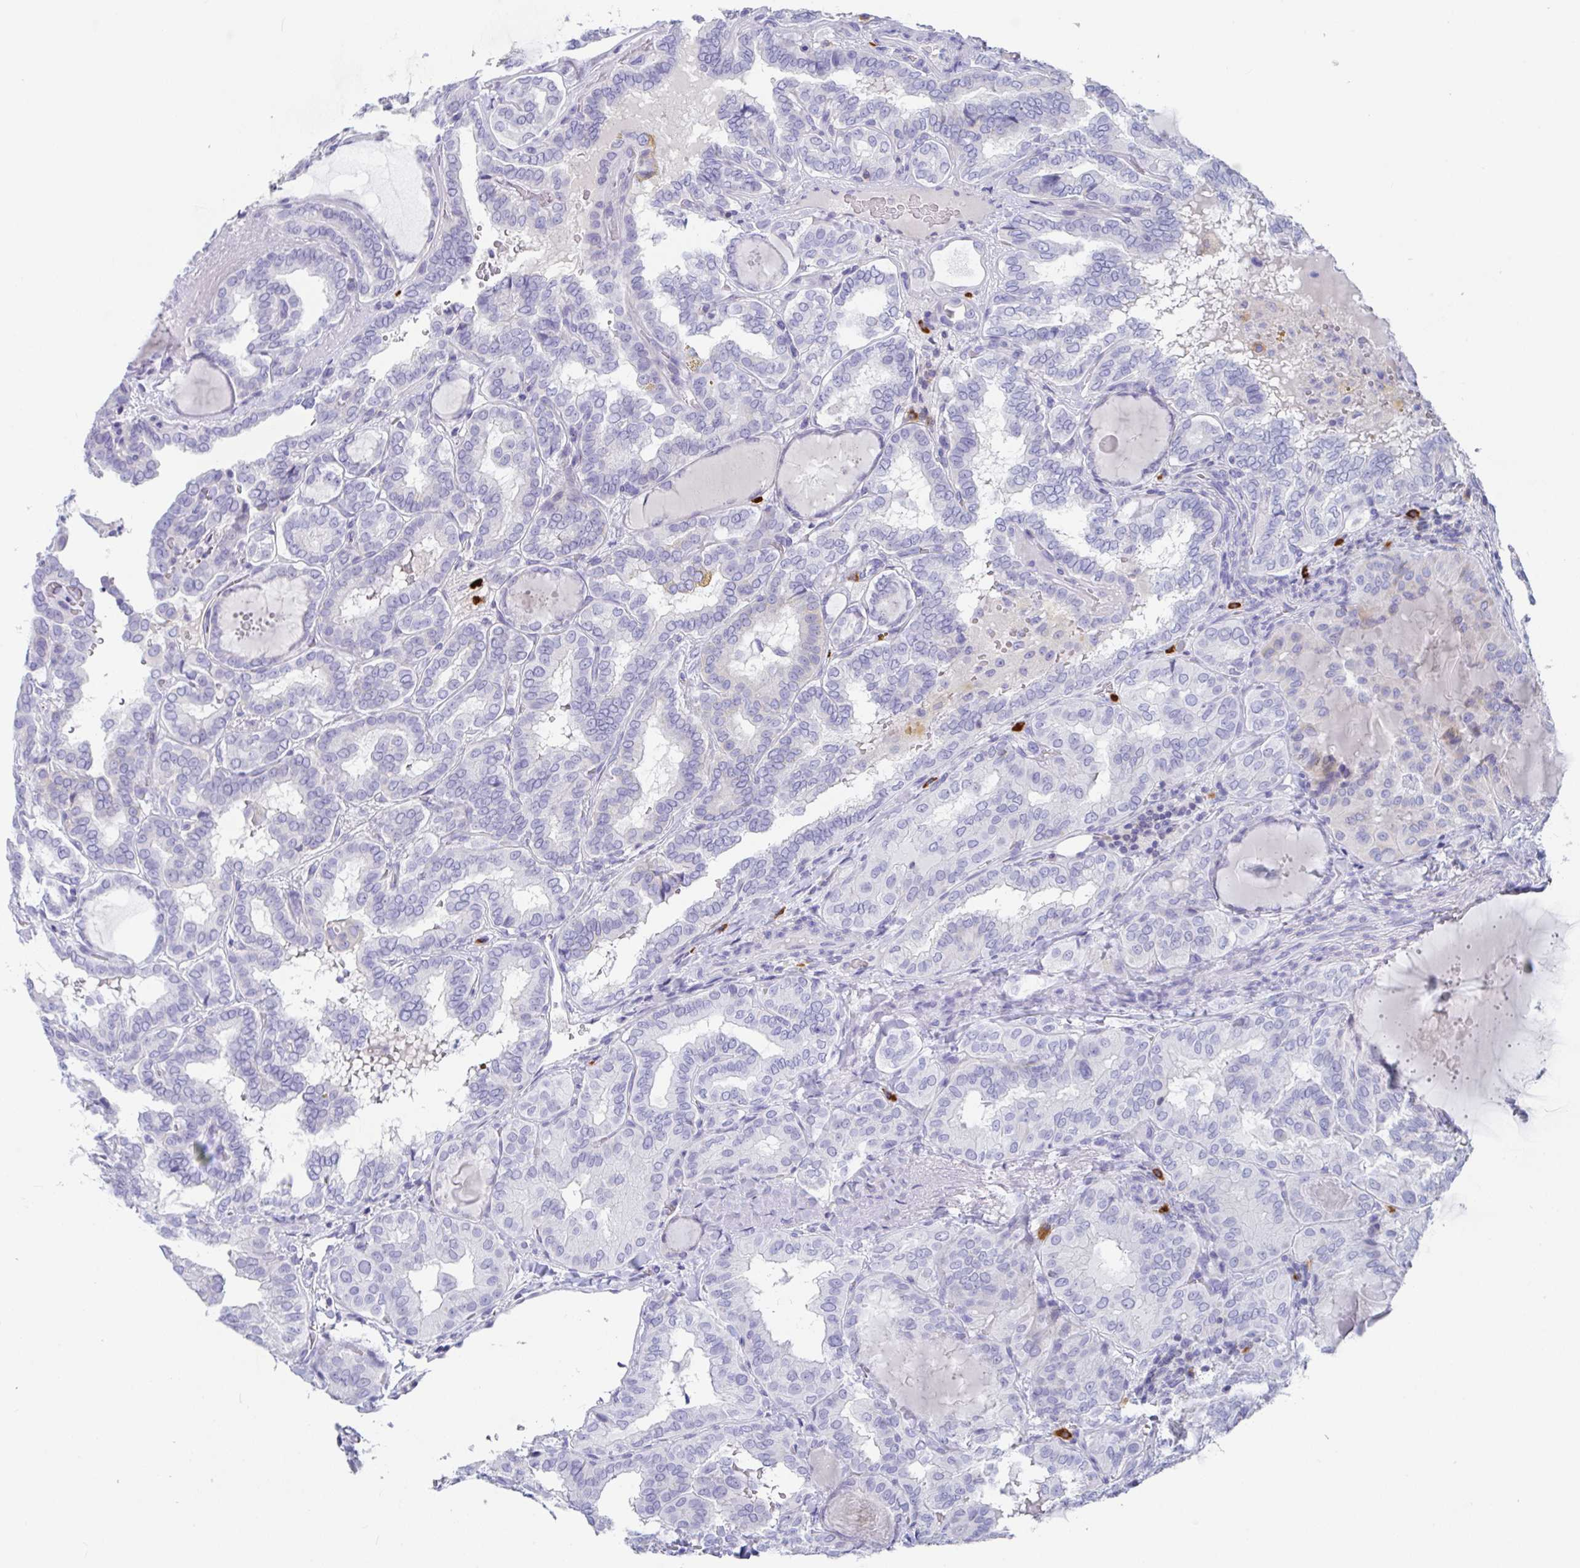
{"staining": {"intensity": "negative", "quantity": "none", "location": "none"}, "tissue": "thyroid cancer", "cell_type": "Tumor cells", "image_type": "cancer", "snomed": [{"axis": "morphology", "description": "Papillary adenocarcinoma, NOS"}, {"axis": "topography", "description": "Thyroid gland"}], "caption": "Micrograph shows no protein expression in tumor cells of thyroid papillary adenocarcinoma tissue.", "gene": "PLA2G1B", "patient": {"sex": "female", "age": 46}}